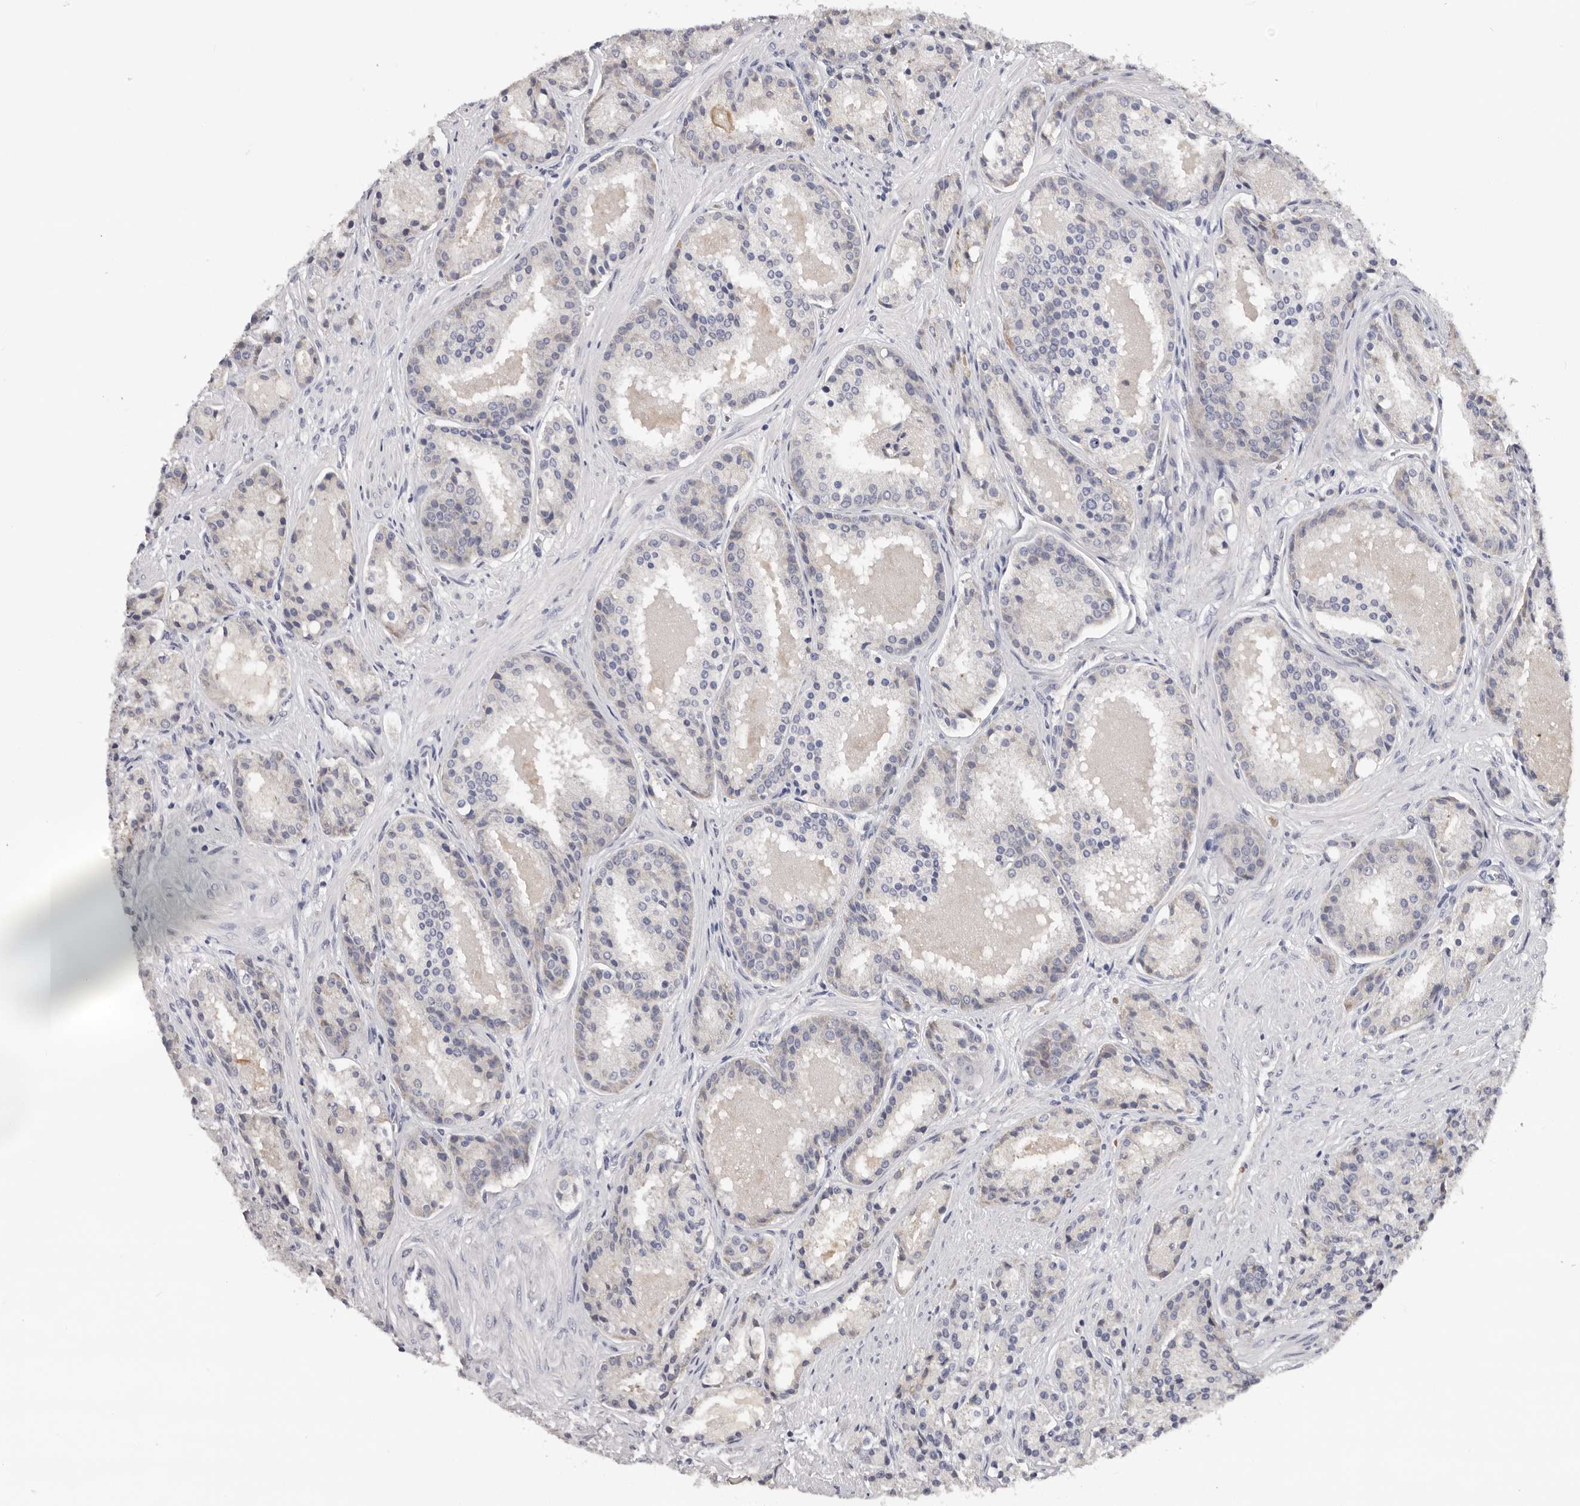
{"staining": {"intensity": "negative", "quantity": "none", "location": "none"}, "tissue": "prostate cancer", "cell_type": "Tumor cells", "image_type": "cancer", "snomed": [{"axis": "morphology", "description": "Adenocarcinoma, High grade"}, {"axis": "topography", "description": "Prostate"}], "caption": "A micrograph of human prostate high-grade adenocarcinoma is negative for staining in tumor cells.", "gene": "KIF2B", "patient": {"sex": "male", "age": 60}}